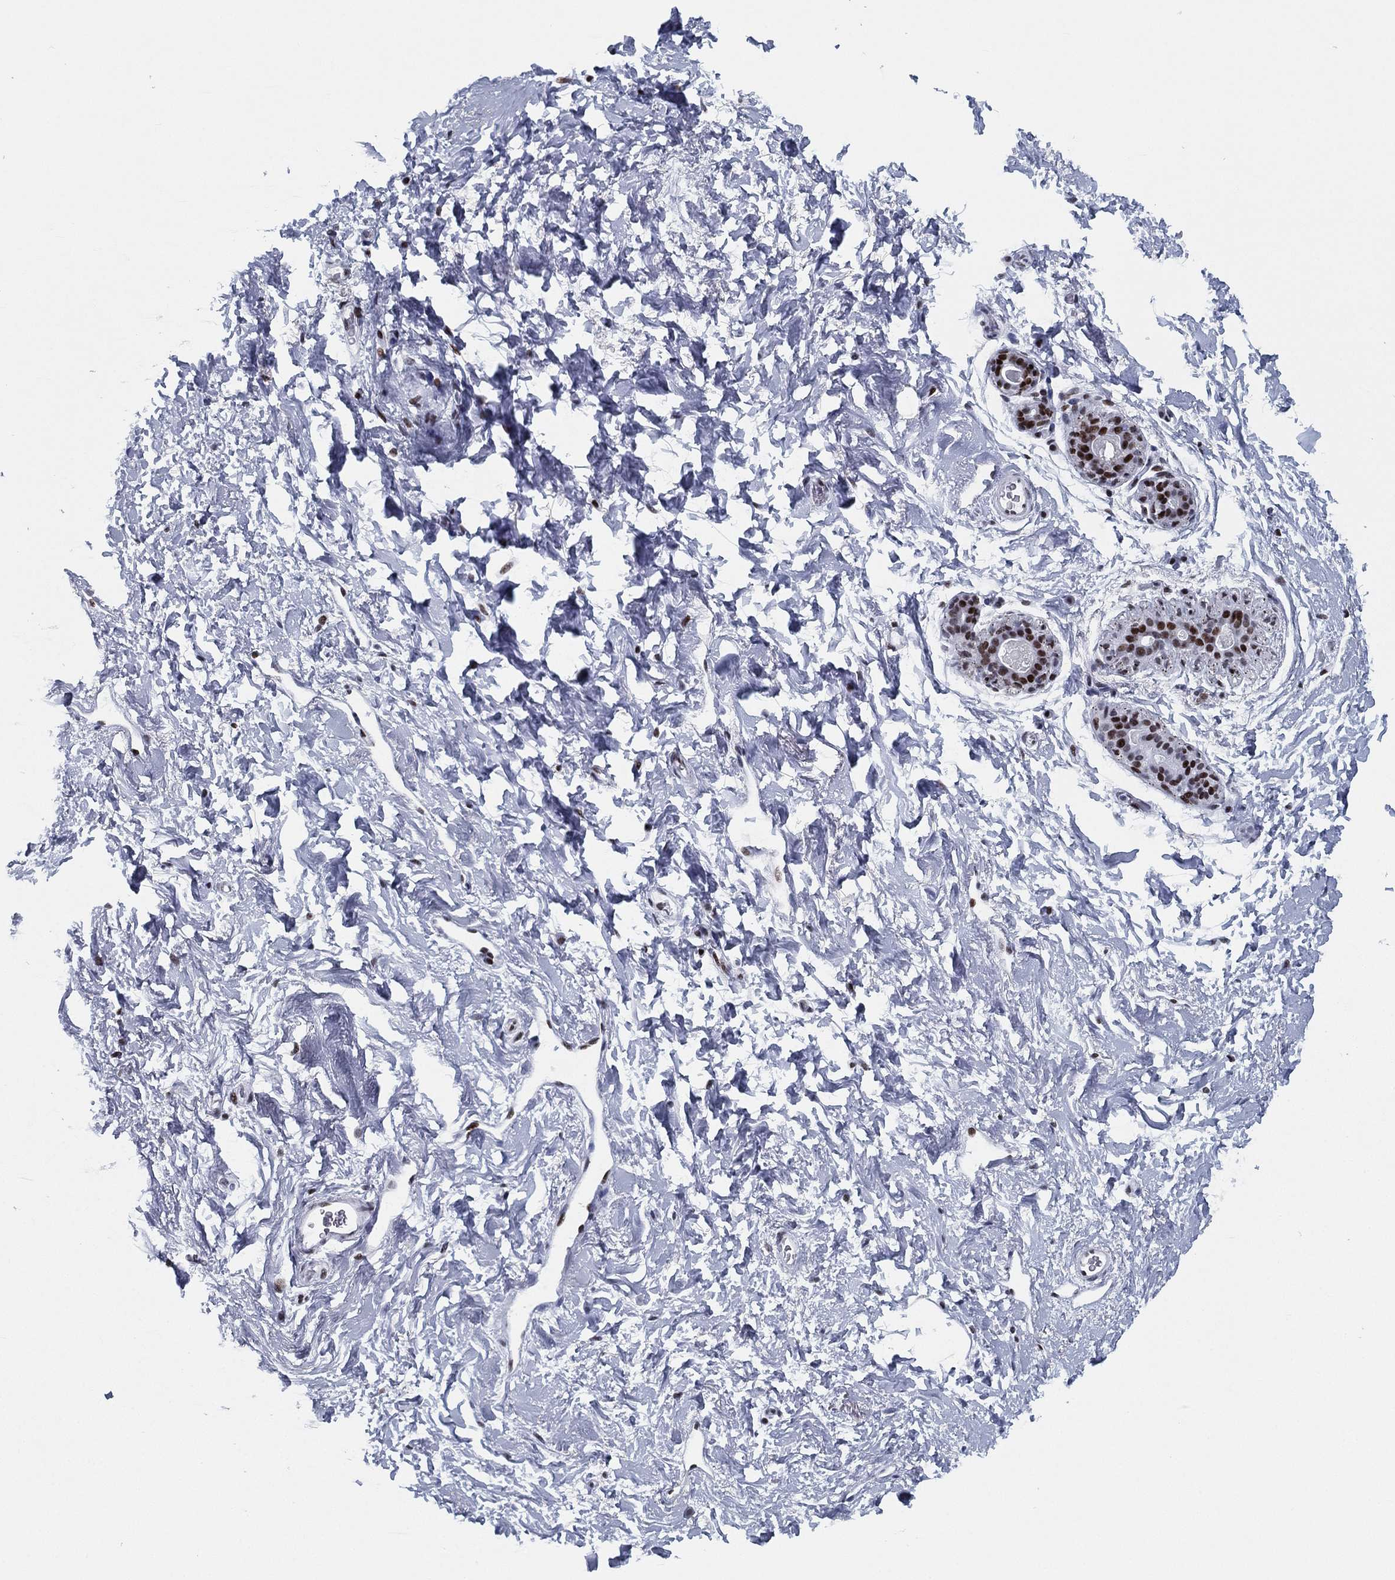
{"staining": {"intensity": "strong", "quantity": "25%-75%", "location": "nuclear"}, "tissue": "breast", "cell_type": "Glandular cells", "image_type": "normal", "snomed": [{"axis": "morphology", "description": "Normal tissue, NOS"}, {"axis": "topography", "description": "Breast"}], "caption": "DAB (3,3'-diaminobenzidine) immunohistochemical staining of benign human breast reveals strong nuclear protein positivity in about 25%-75% of glandular cells. The protein of interest is shown in brown color, while the nuclei are stained blue.", "gene": "CYB561D2", "patient": {"sex": "female", "age": 43}}